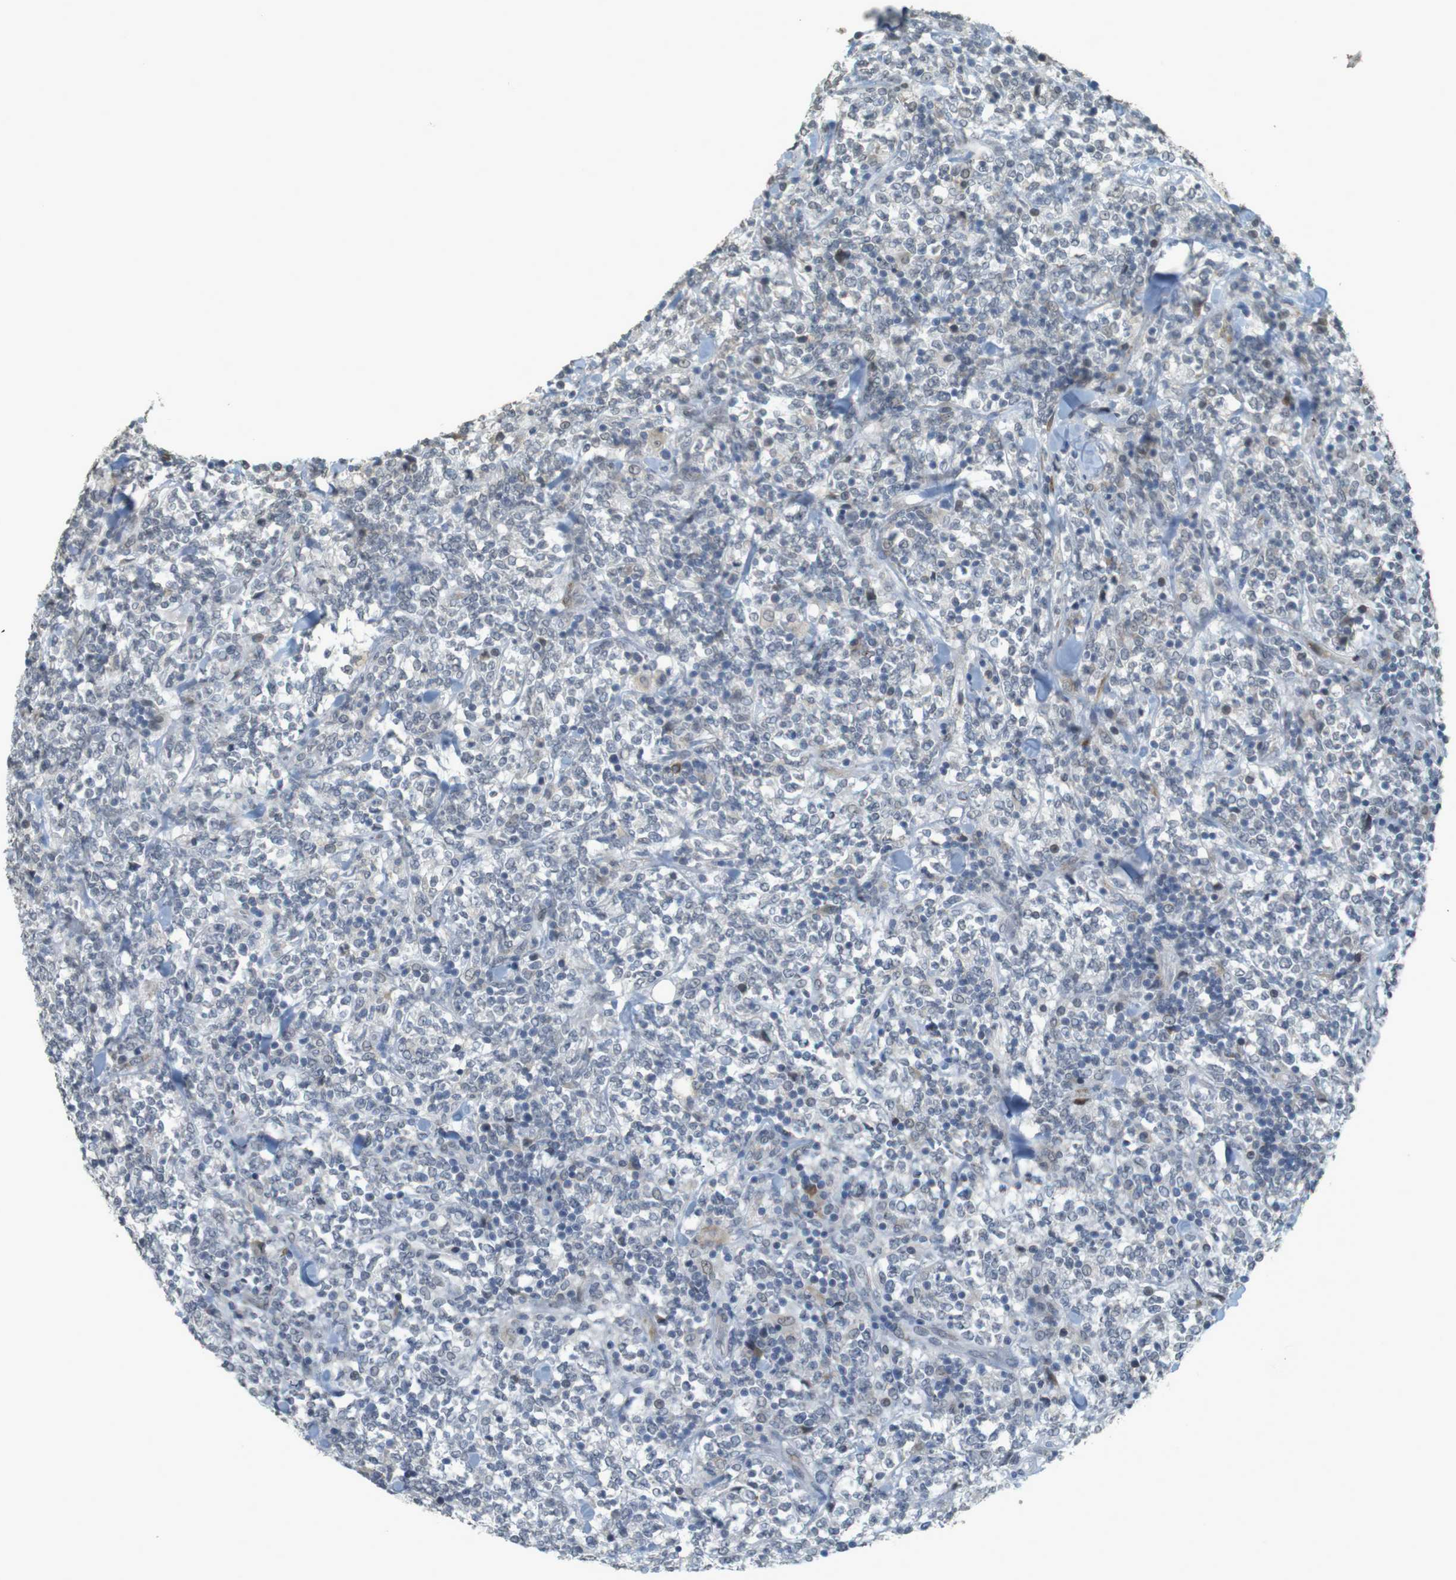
{"staining": {"intensity": "negative", "quantity": "none", "location": "none"}, "tissue": "lymphoma", "cell_type": "Tumor cells", "image_type": "cancer", "snomed": [{"axis": "morphology", "description": "Malignant lymphoma, non-Hodgkin's type, High grade"}, {"axis": "topography", "description": "Soft tissue"}], "caption": "Protein analysis of high-grade malignant lymphoma, non-Hodgkin's type exhibits no significant expression in tumor cells.", "gene": "FZD10", "patient": {"sex": "male", "age": 18}}